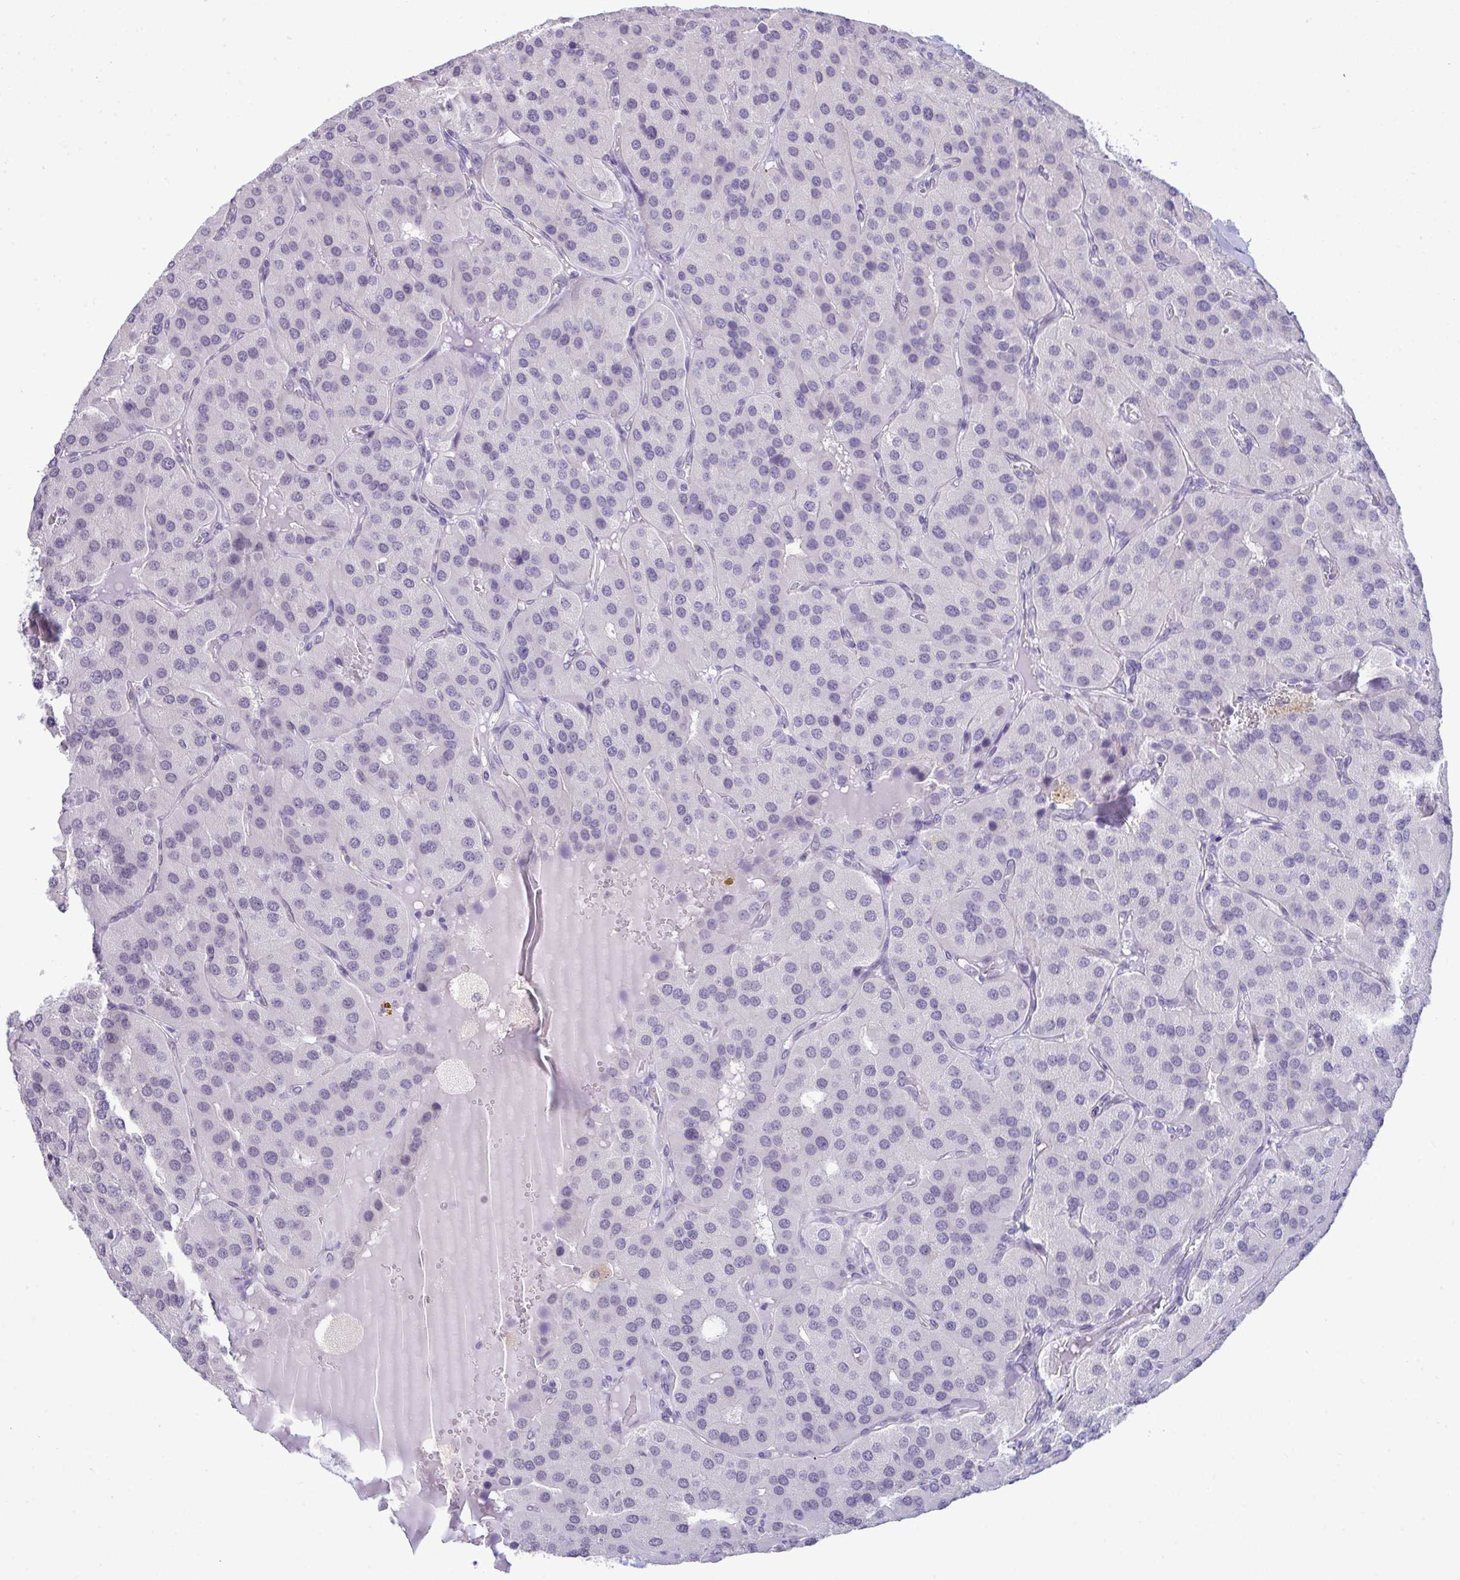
{"staining": {"intensity": "negative", "quantity": "none", "location": "none"}, "tissue": "parathyroid gland", "cell_type": "Glandular cells", "image_type": "normal", "snomed": [{"axis": "morphology", "description": "Normal tissue, NOS"}, {"axis": "morphology", "description": "Adenoma, NOS"}, {"axis": "topography", "description": "Parathyroid gland"}], "caption": "This image is of normal parathyroid gland stained with immunohistochemistry to label a protein in brown with the nuclei are counter-stained blue. There is no positivity in glandular cells.", "gene": "ATP6V0D2", "patient": {"sex": "female", "age": 86}}